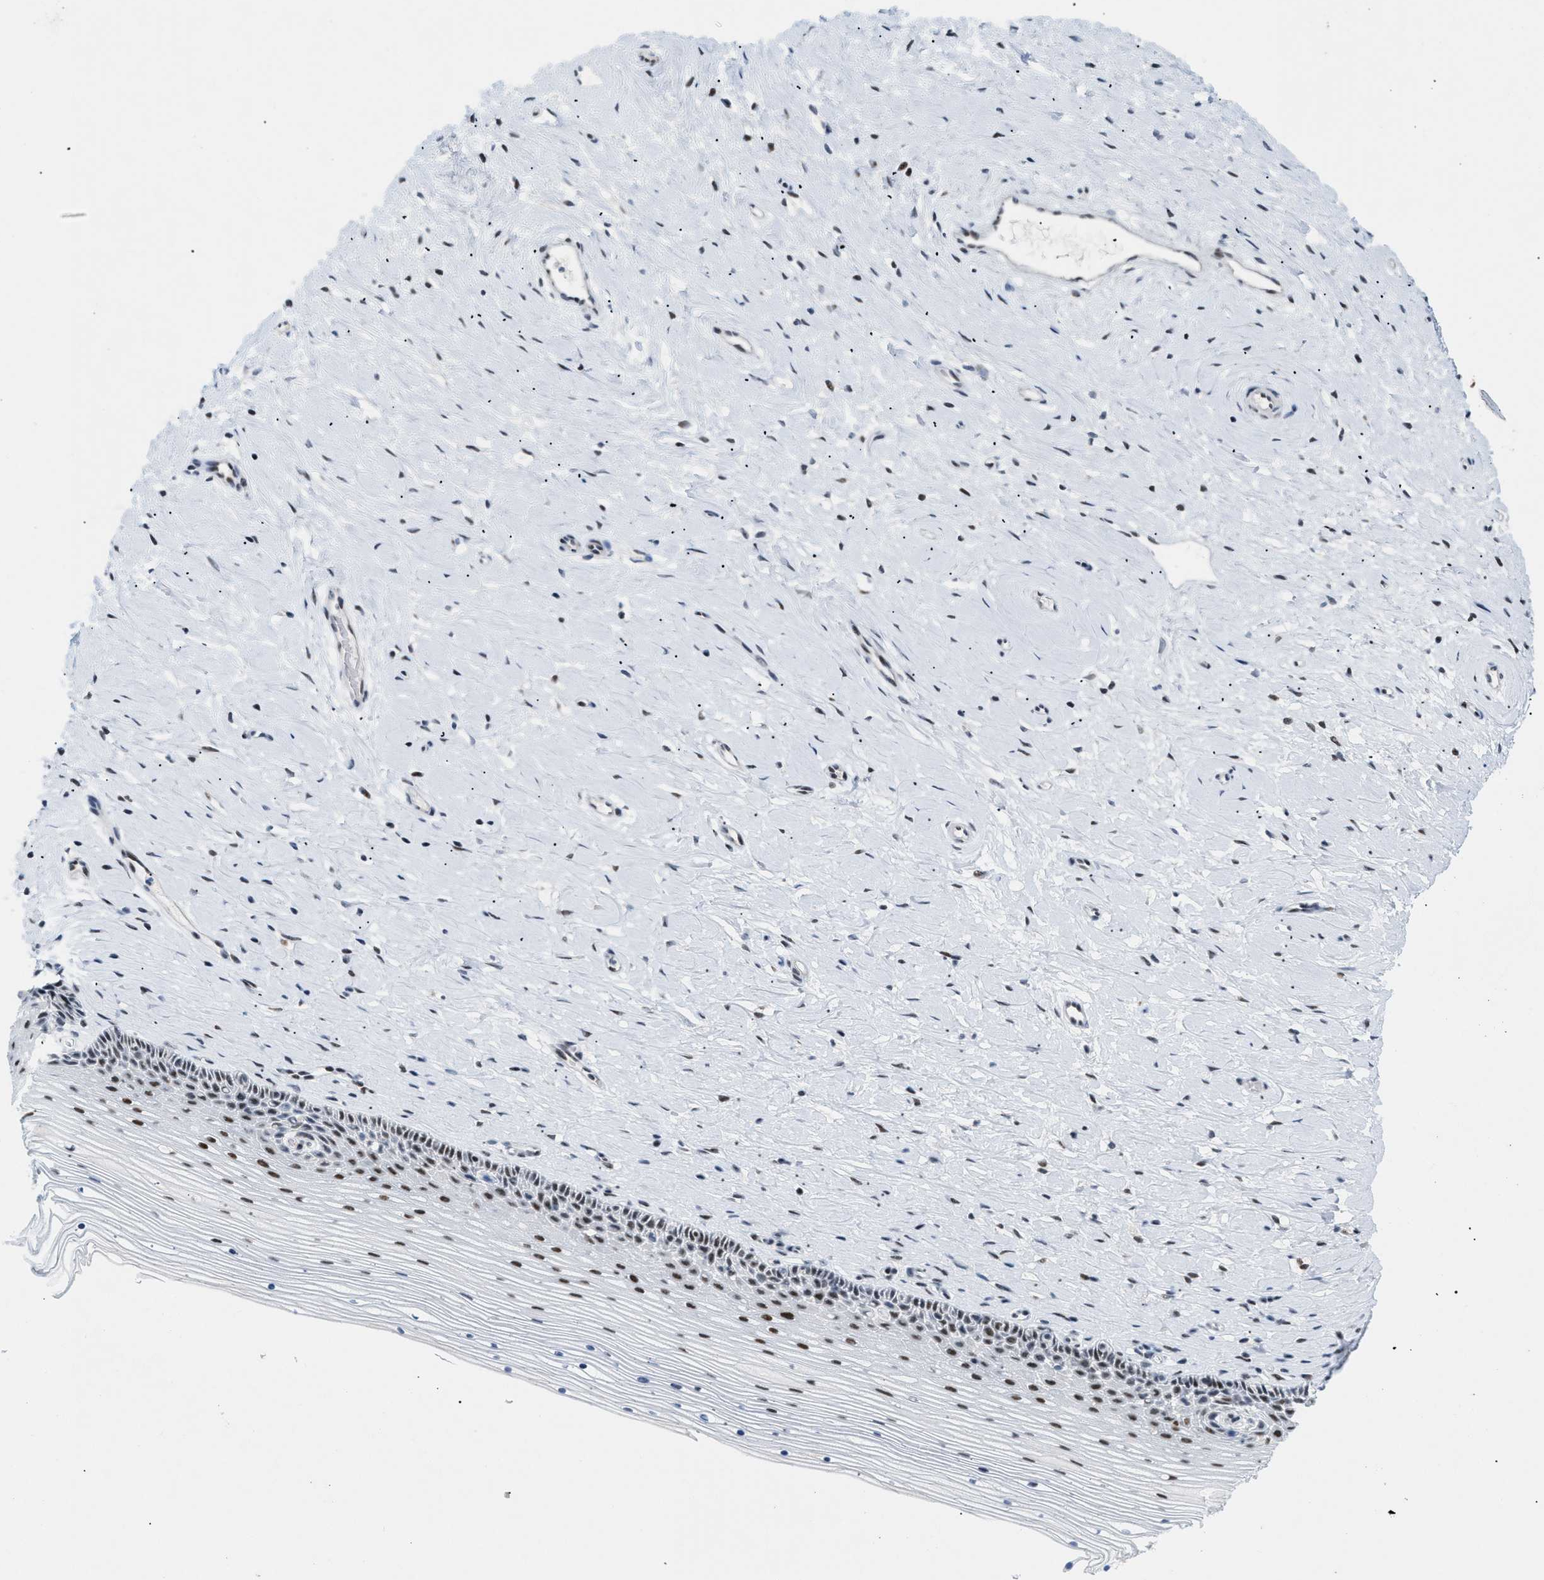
{"staining": {"intensity": "moderate", "quantity": "25%-75%", "location": "nuclear"}, "tissue": "cervix", "cell_type": "Squamous epithelial cells", "image_type": "normal", "snomed": [{"axis": "morphology", "description": "Normal tissue, NOS"}, {"axis": "topography", "description": "Cervix"}], "caption": "A medium amount of moderate nuclear staining is seen in about 25%-75% of squamous epithelial cells in unremarkable cervix. The staining is performed using DAB (3,3'-diaminobenzidine) brown chromogen to label protein expression. The nuclei are counter-stained blue using hematoxylin.", "gene": "MED1", "patient": {"sex": "female", "age": 39}}